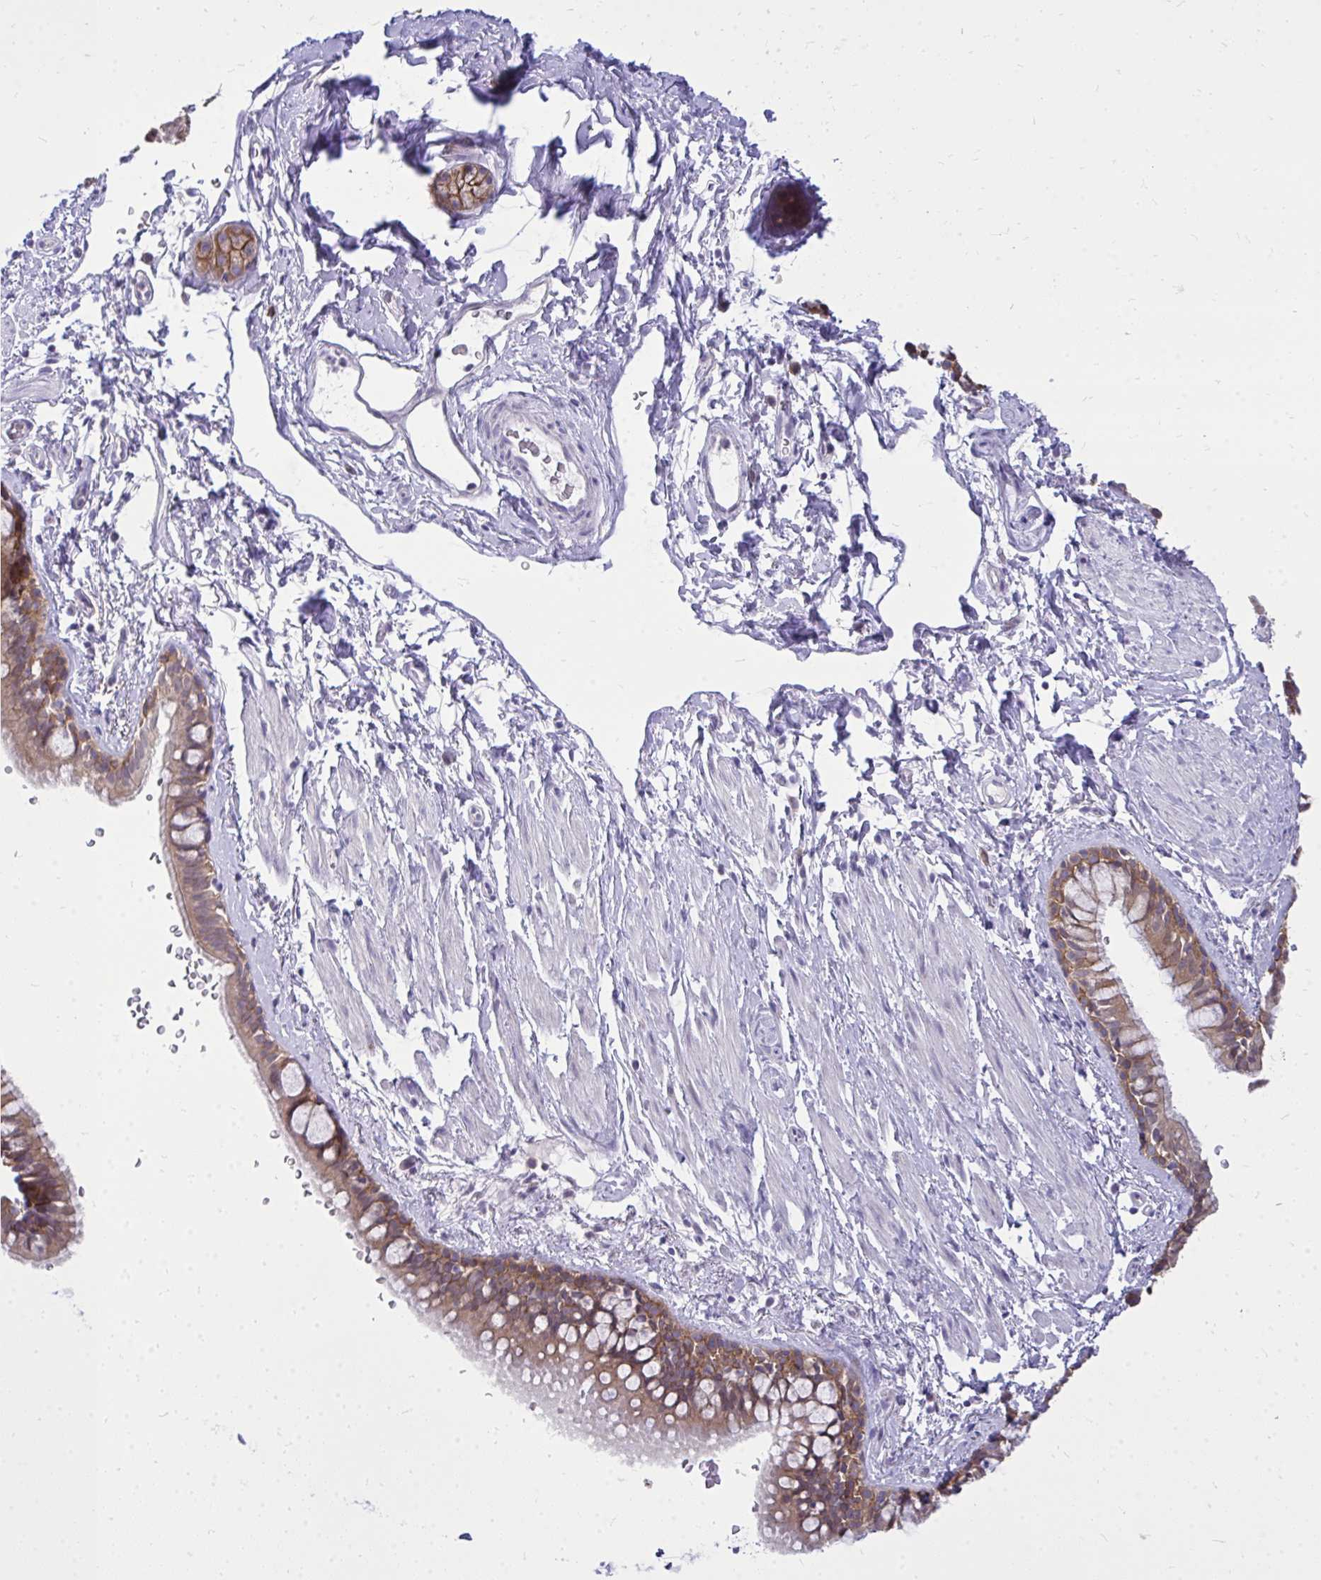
{"staining": {"intensity": "moderate", "quantity": "25%-75%", "location": "cytoplasmic/membranous"}, "tissue": "bronchus", "cell_type": "Respiratory epithelial cells", "image_type": "normal", "snomed": [{"axis": "morphology", "description": "Normal tissue, NOS"}, {"axis": "topography", "description": "Lymph node"}, {"axis": "topography", "description": "Cartilage tissue"}, {"axis": "topography", "description": "Bronchus"}], "caption": "IHC photomicrograph of benign bronchus: human bronchus stained using immunohistochemistry (IHC) demonstrates medium levels of moderate protein expression localized specifically in the cytoplasmic/membranous of respiratory epithelial cells, appearing as a cytoplasmic/membranous brown color.", "gene": "SPTBN2", "patient": {"sex": "female", "age": 70}}